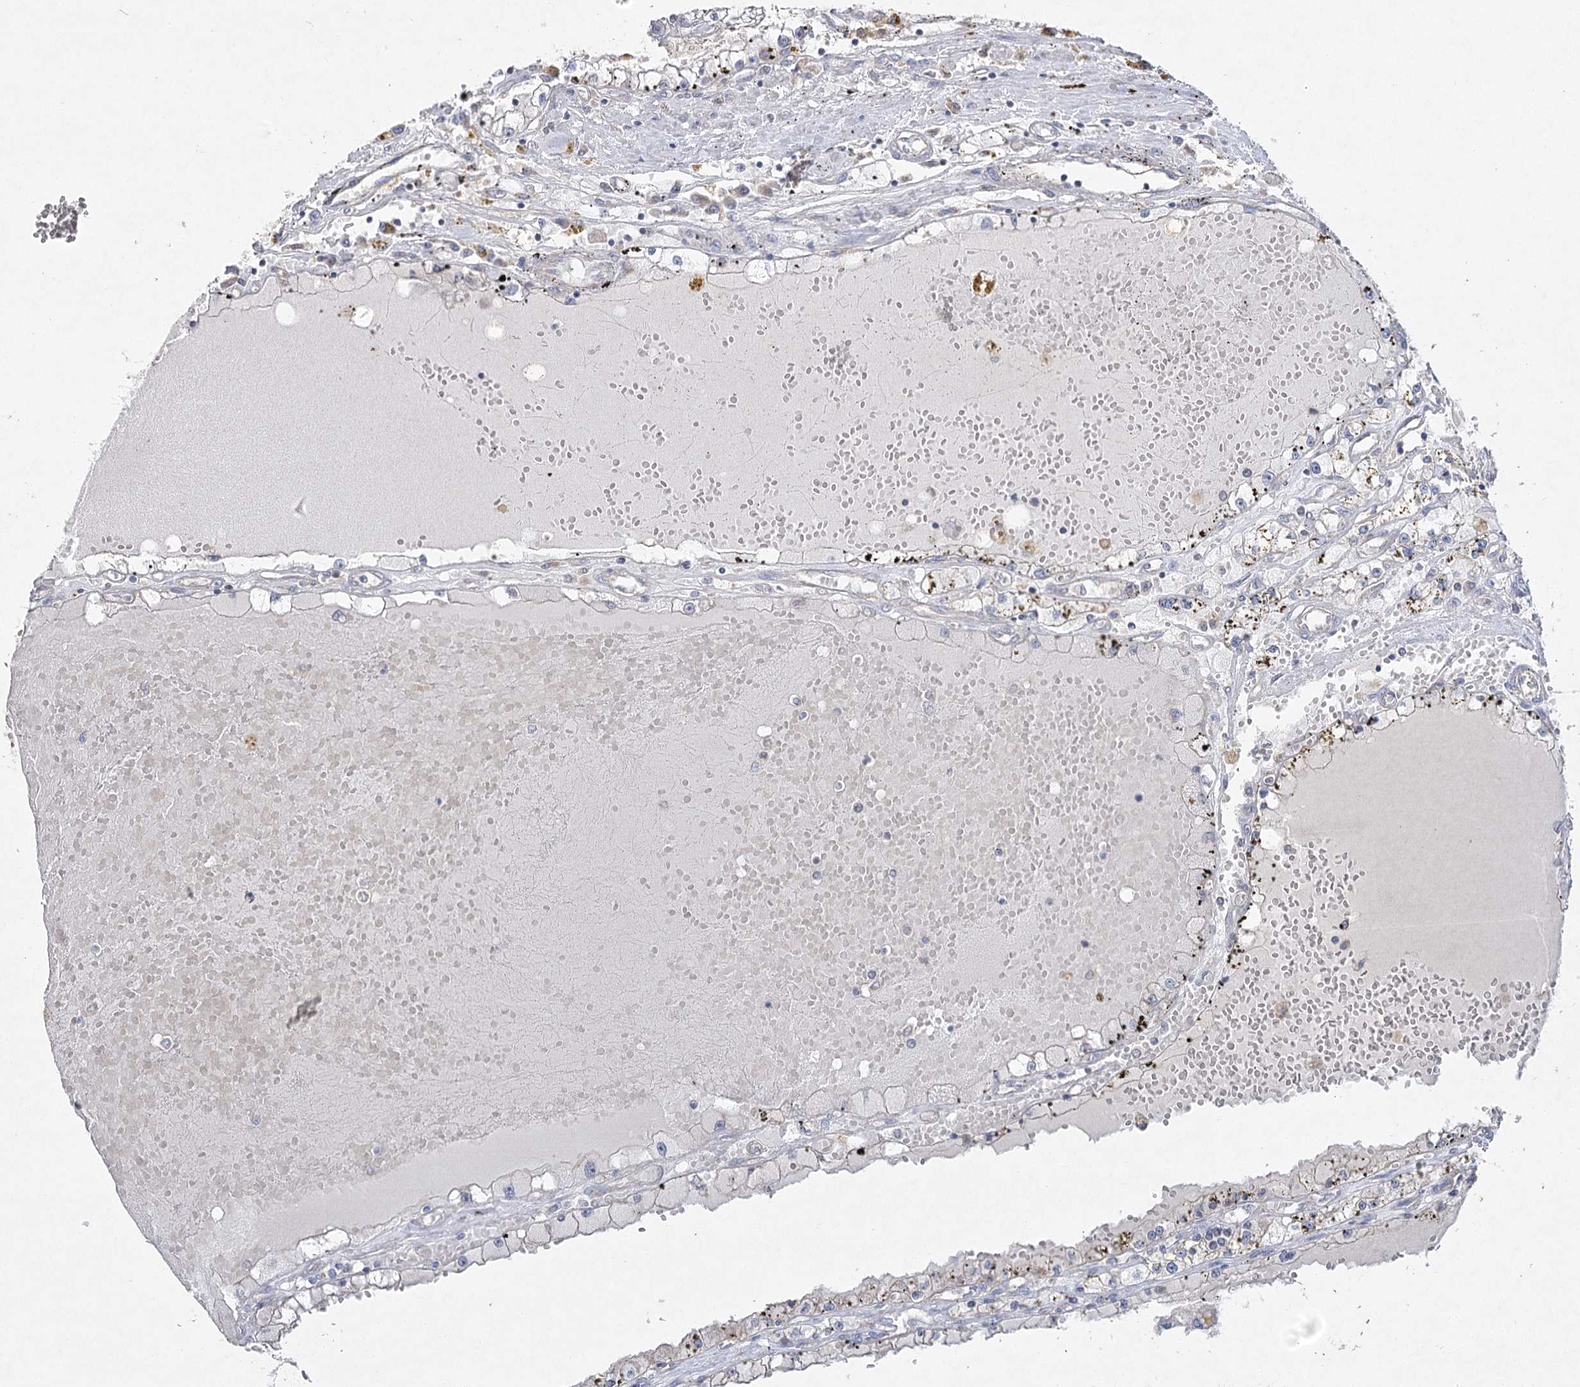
{"staining": {"intensity": "negative", "quantity": "none", "location": "none"}, "tissue": "renal cancer", "cell_type": "Tumor cells", "image_type": "cancer", "snomed": [{"axis": "morphology", "description": "Adenocarcinoma, NOS"}, {"axis": "topography", "description": "Kidney"}], "caption": "The histopathology image exhibits no staining of tumor cells in renal adenocarcinoma.", "gene": "TMEM187", "patient": {"sex": "male", "age": 56}}